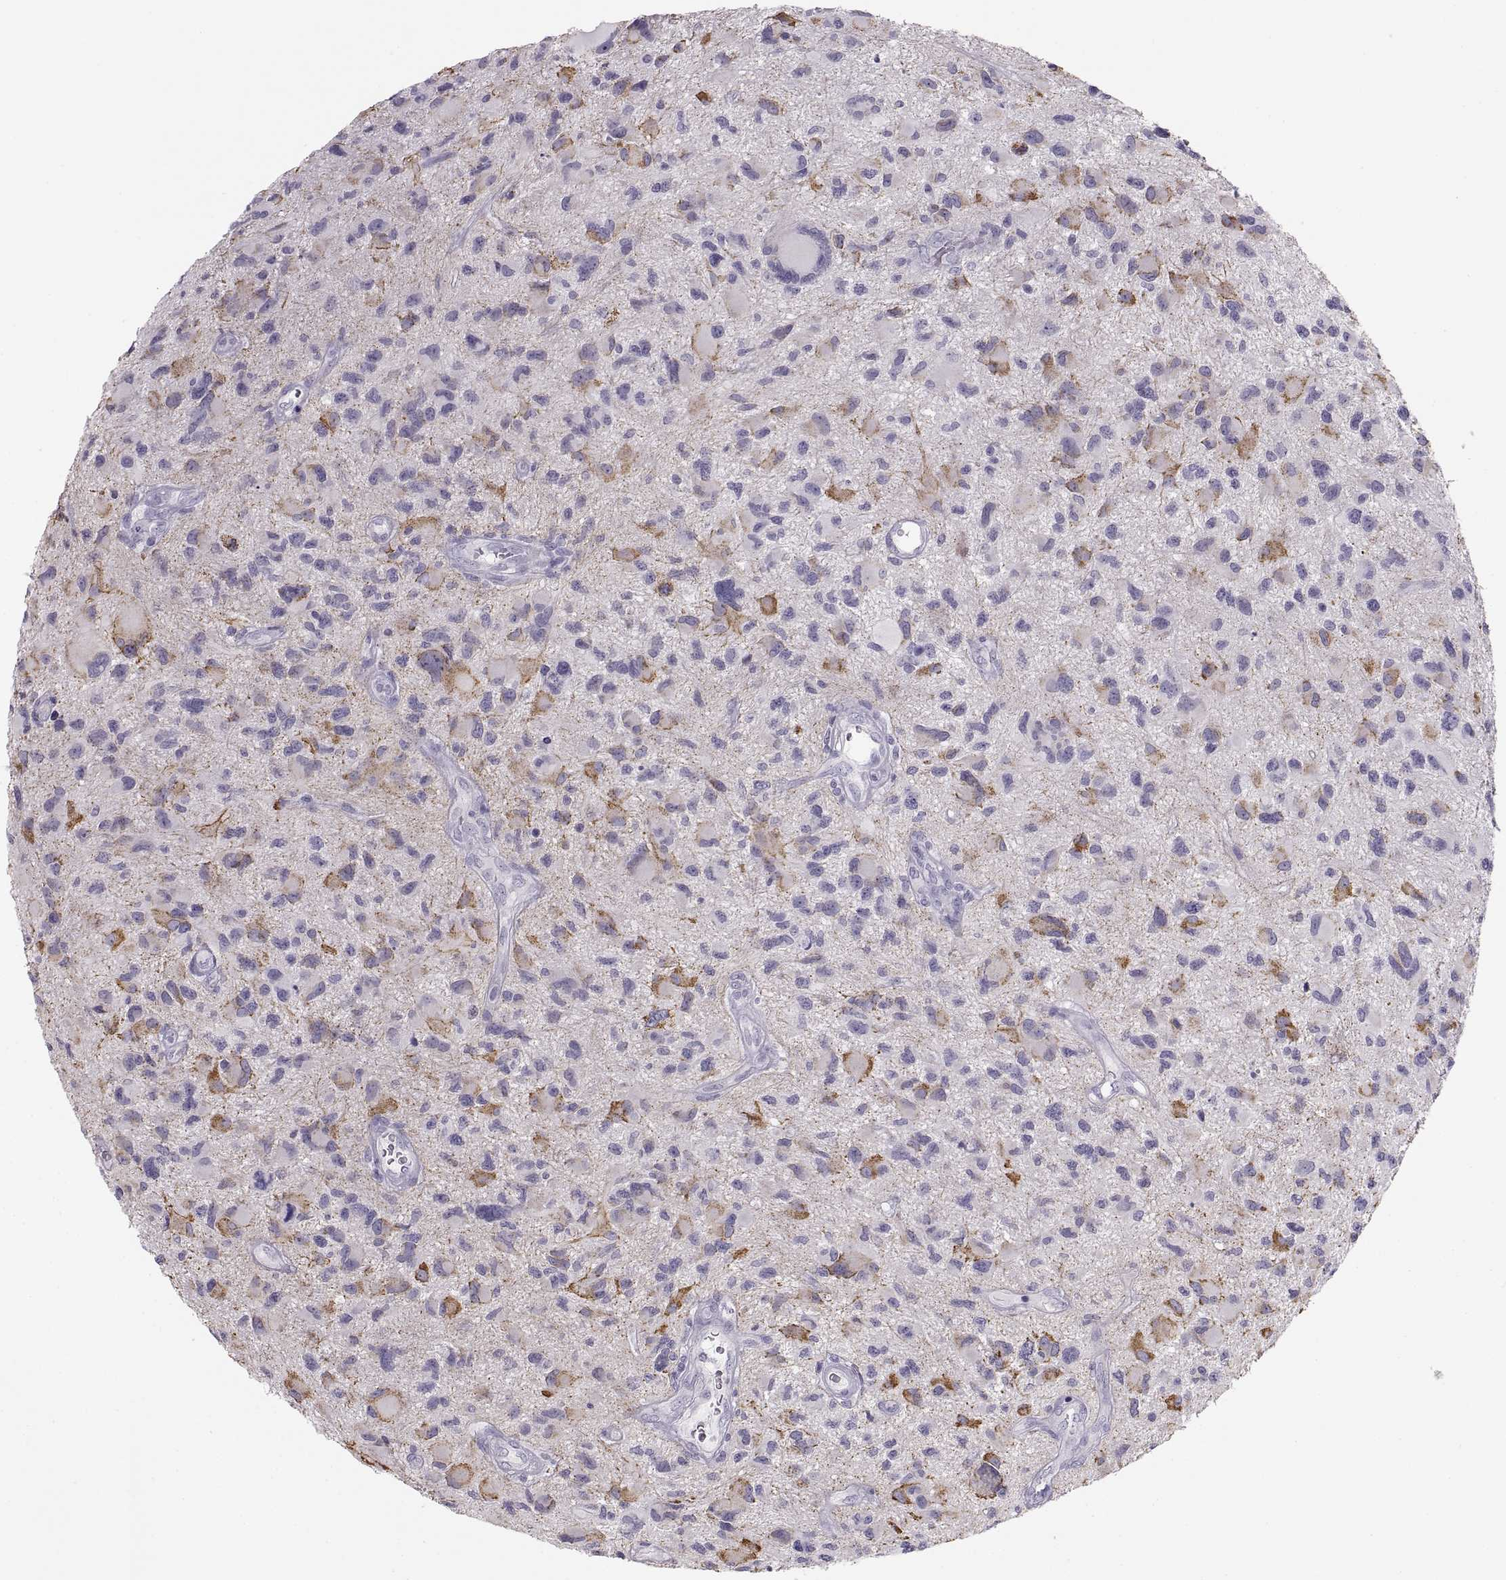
{"staining": {"intensity": "negative", "quantity": "none", "location": "none"}, "tissue": "glioma", "cell_type": "Tumor cells", "image_type": "cancer", "snomed": [{"axis": "morphology", "description": "Glioma, malignant, NOS"}, {"axis": "morphology", "description": "Glioma, malignant, High grade"}, {"axis": "topography", "description": "Brain"}], "caption": "A micrograph of malignant glioma (high-grade) stained for a protein exhibits no brown staining in tumor cells.", "gene": "COL9A3", "patient": {"sex": "female", "age": 71}}